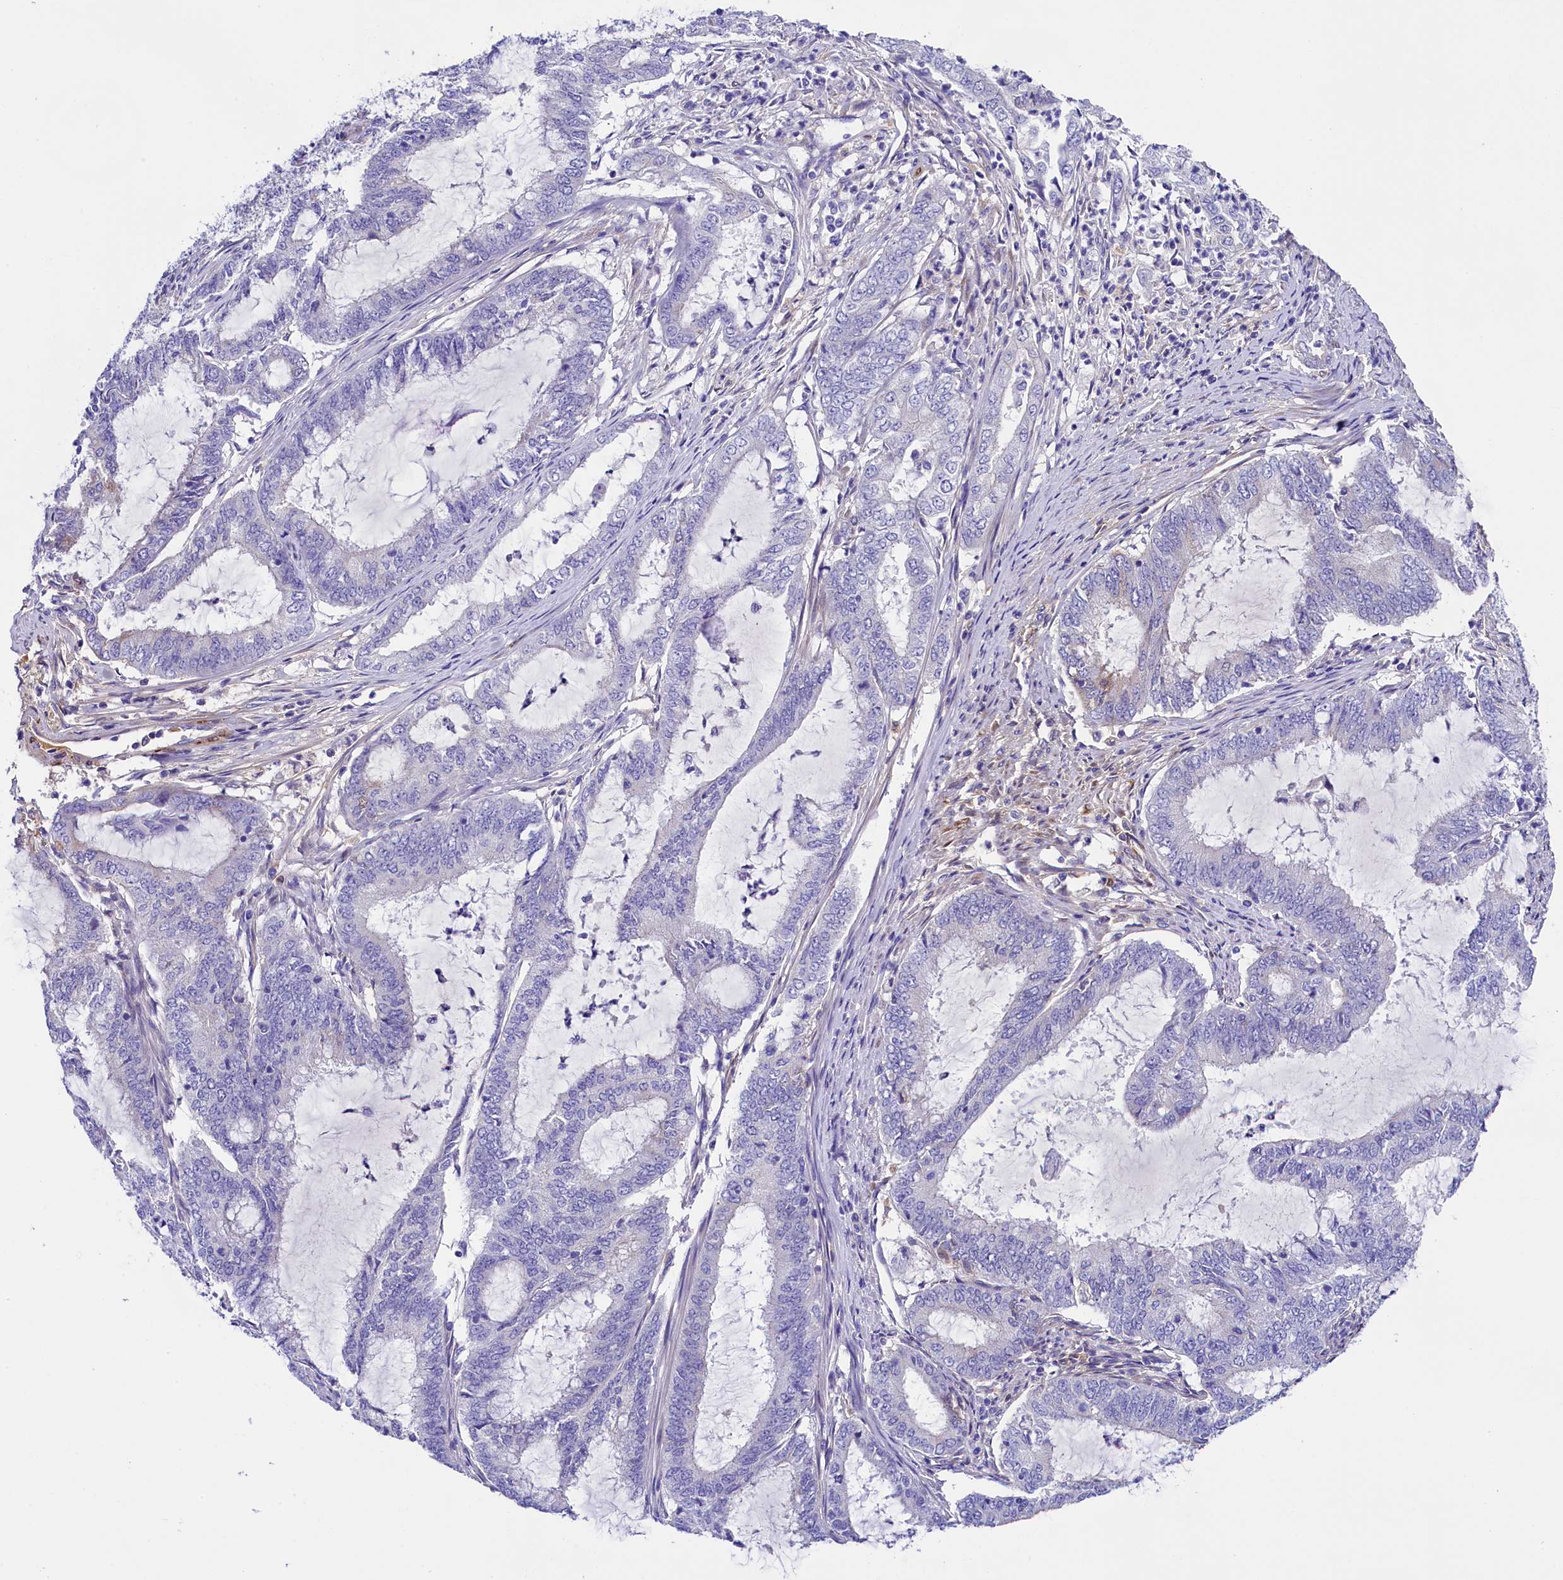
{"staining": {"intensity": "negative", "quantity": "none", "location": "none"}, "tissue": "endometrial cancer", "cell_type": "Tumor cells", "image_type": "cancer", "snomed": [{"axis": "morphology", "description": "Adenocarcinoma, NOS"}, {"axis": "topography", "description": "Endometrium"}], "caption": "Immunohistochemical staining of human endometrial adenocarcinoma shows no significant staining in tumor cells.", "gene": "SOD3", "patient": {"sex": "female", "age": 51}}